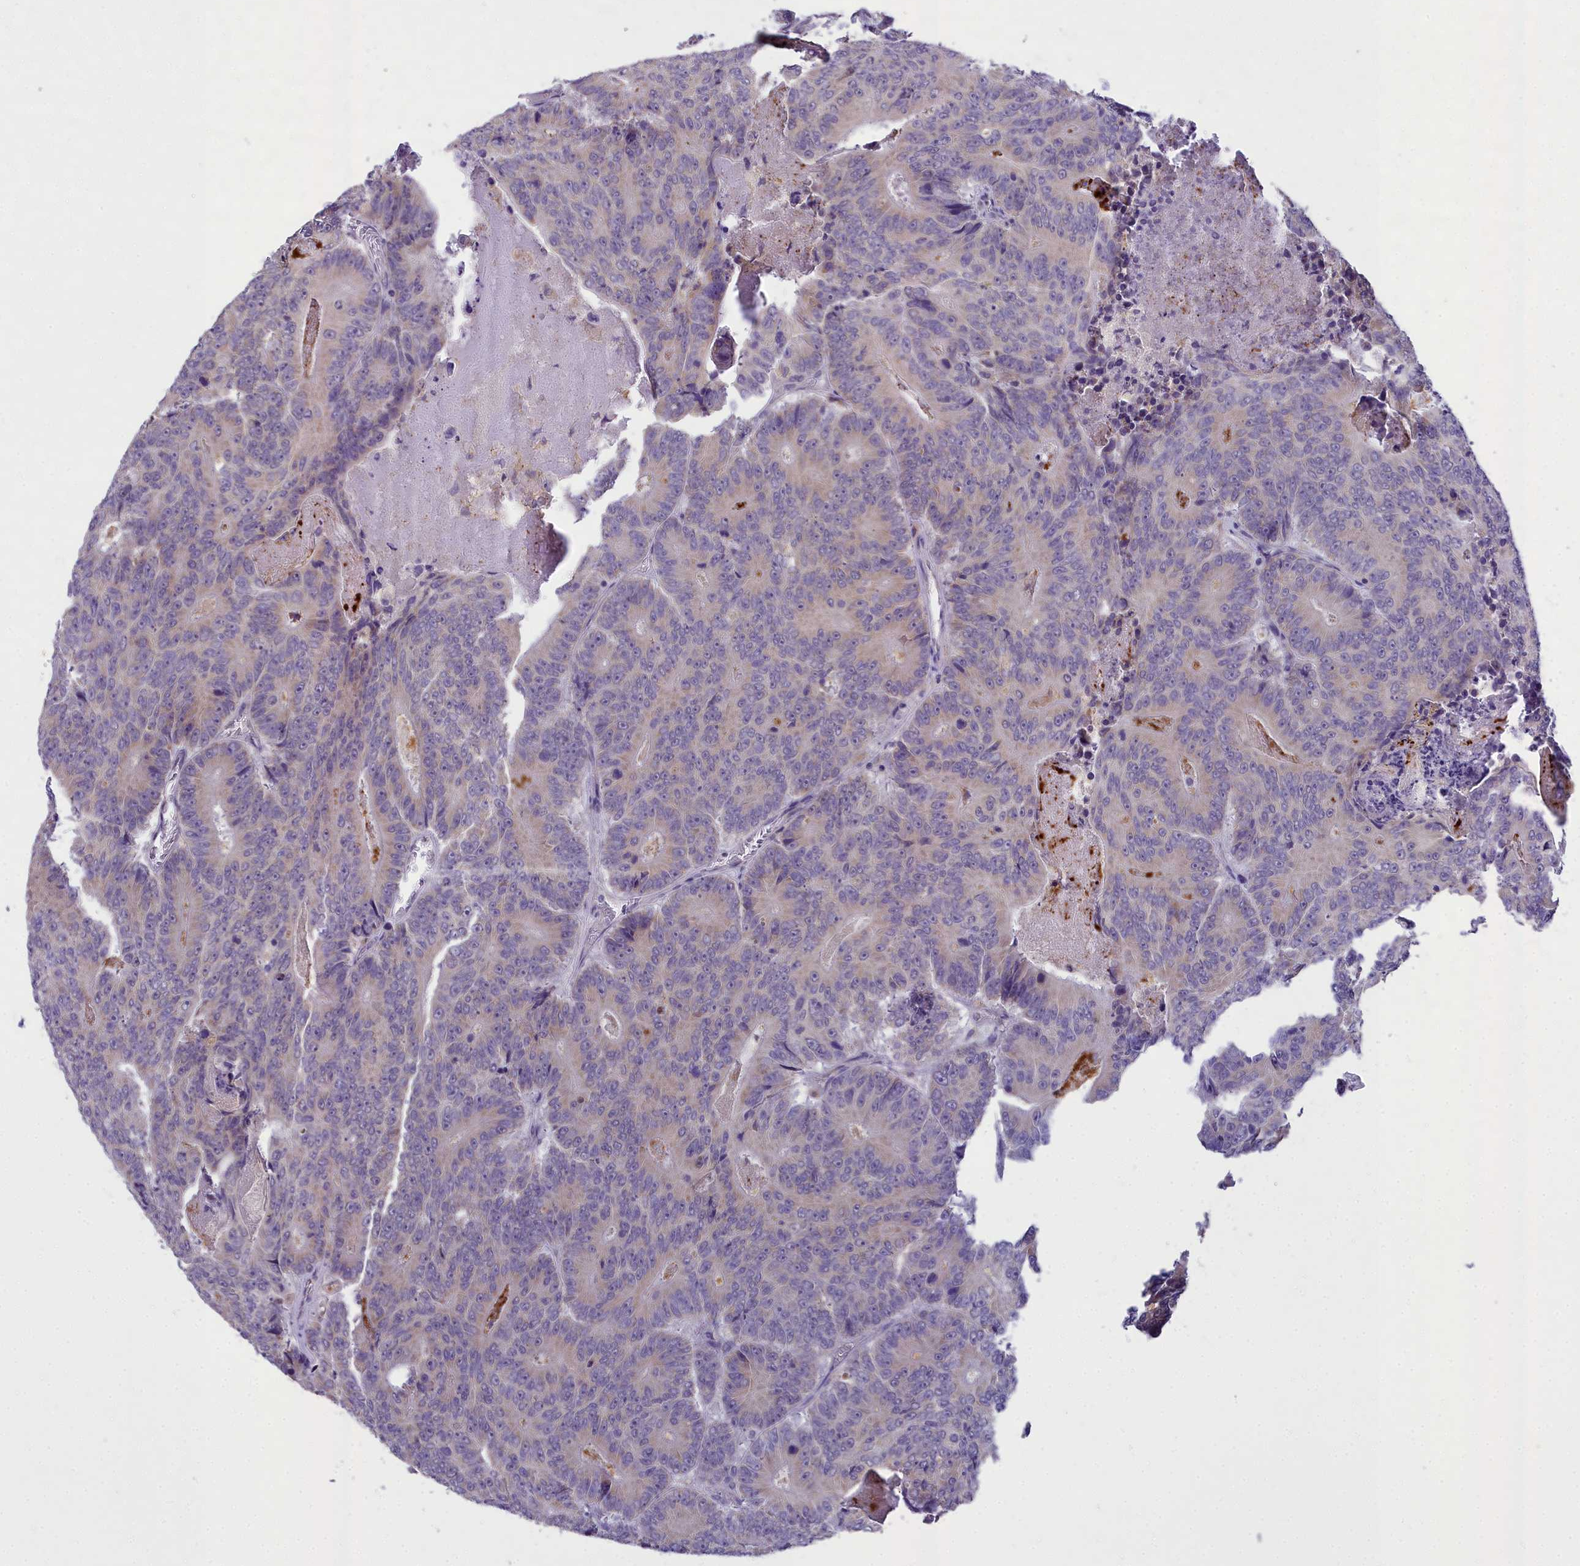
{"staining": {"intensity": "negative", "quantity": "none", "location": "none"}, "tissue": "colorectal cancer", "cell_type": "Tumor cells", "image_type": "cancer", "snomed": [{"axis": "morphology", "description": "Adenocarcinoma, NOS"}, {"axis": "topography", "description": "Colon"}], "caption": "This is a histopathology image of immunohistochemistry (IHC) staining of colorectal adenocarcinoma, which shows no staining in tumor cells.", "gene": "MIIP", "patient": {"sex": "male", "age": 83}}